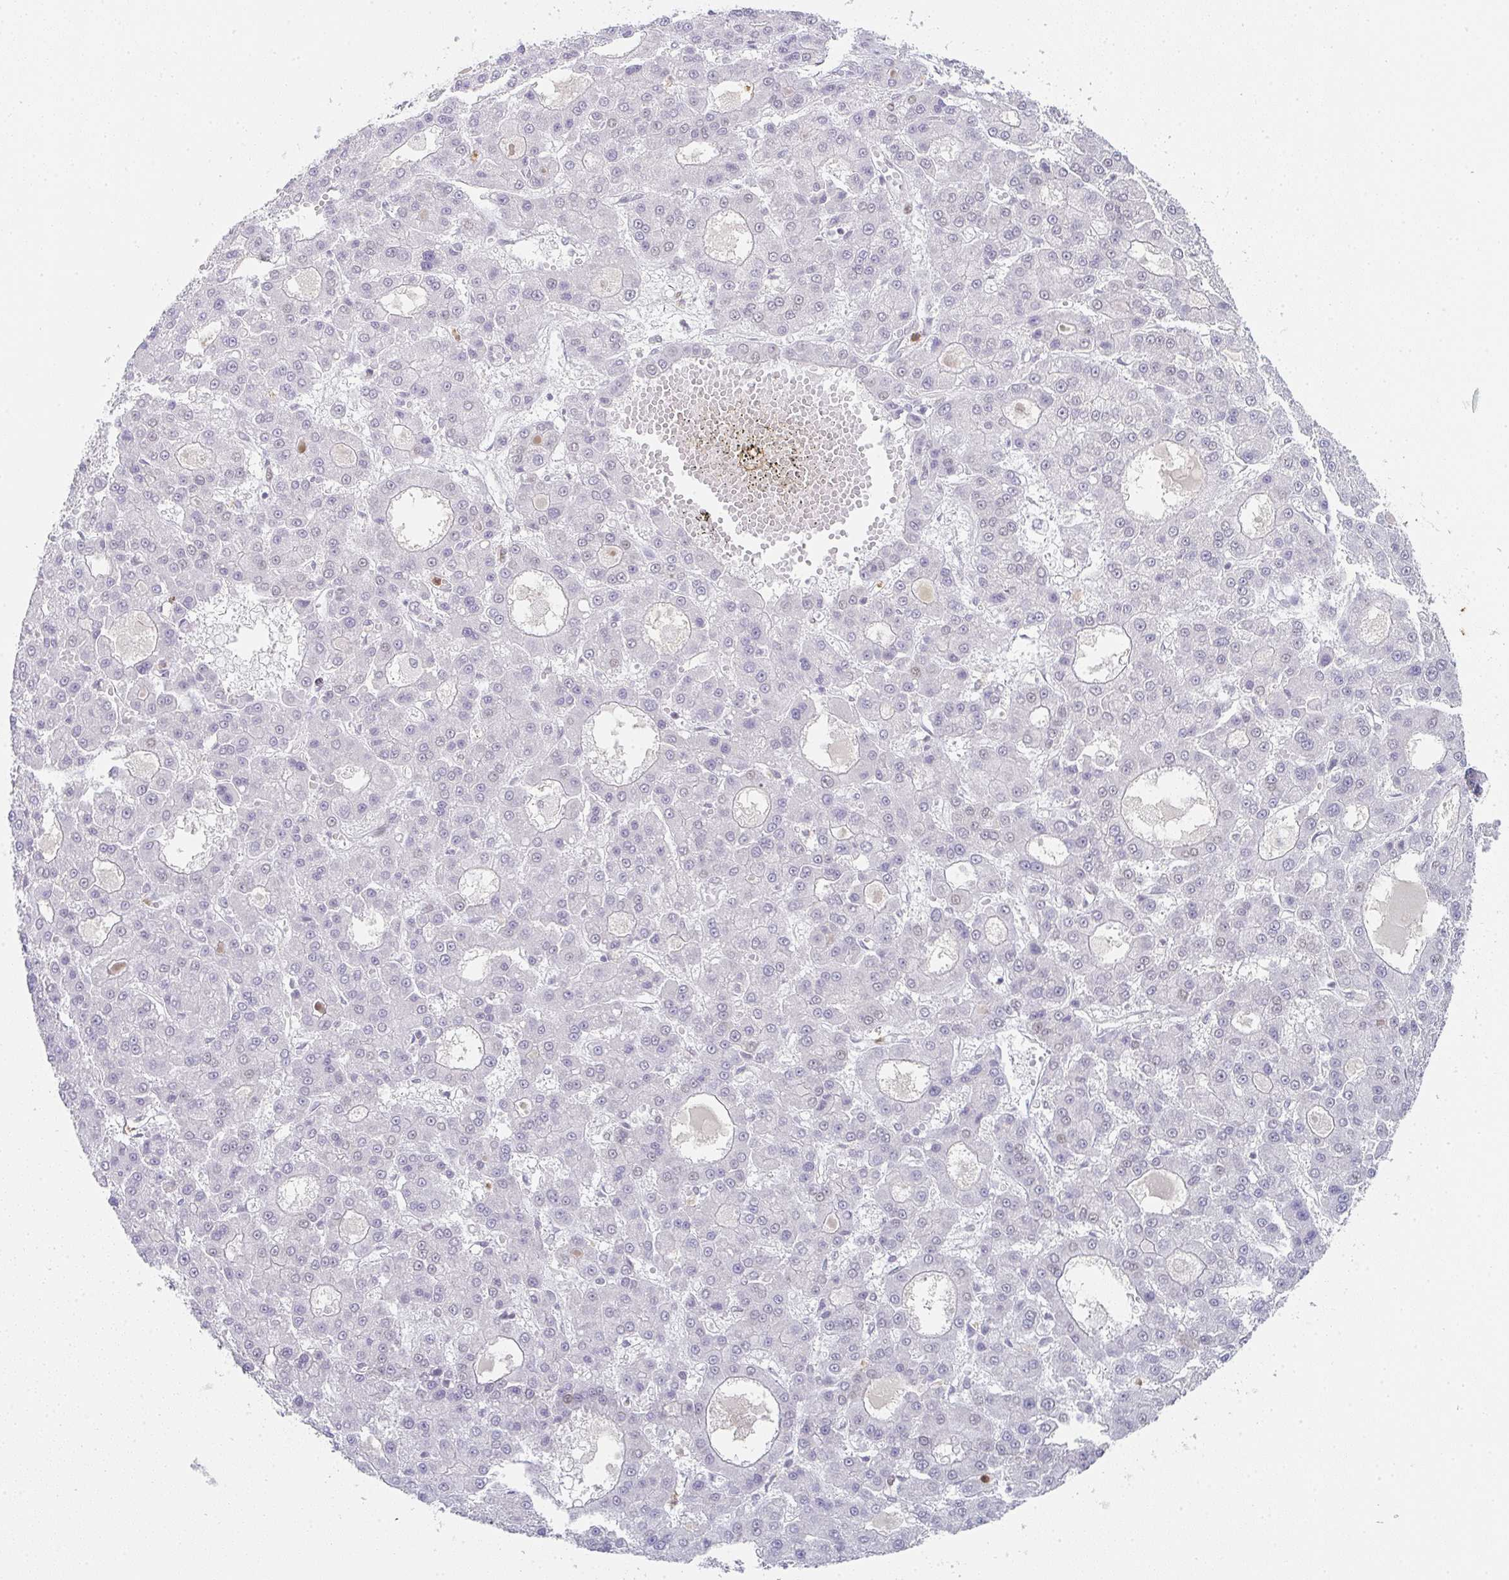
{"staining": {"intensity": "negative", "quantity": "none", "location": "none"}, "tissue": "liver cancer", "cell_type": "Tumor cells", "image_type": "cancer", "snomed": [{"axis": "morphology", "description": "Carcinoma, Hepatocellular, NOS"}, {"axis": "topography", "description": "Liver"}], "caption": "High magnification brightfield microscopy of liver cancer (hepatocellular carcinoma) stained with DAB (brown) and counterstained with hematoxylin (blue): tumor cells show no significant positivity. Brightfield microscopy of IHC stained with DAB (brown) and hematoxylin (blue), captured at high magnification.", "gene": "LIN54", "patient": {"sex": "male", "age": 70}}